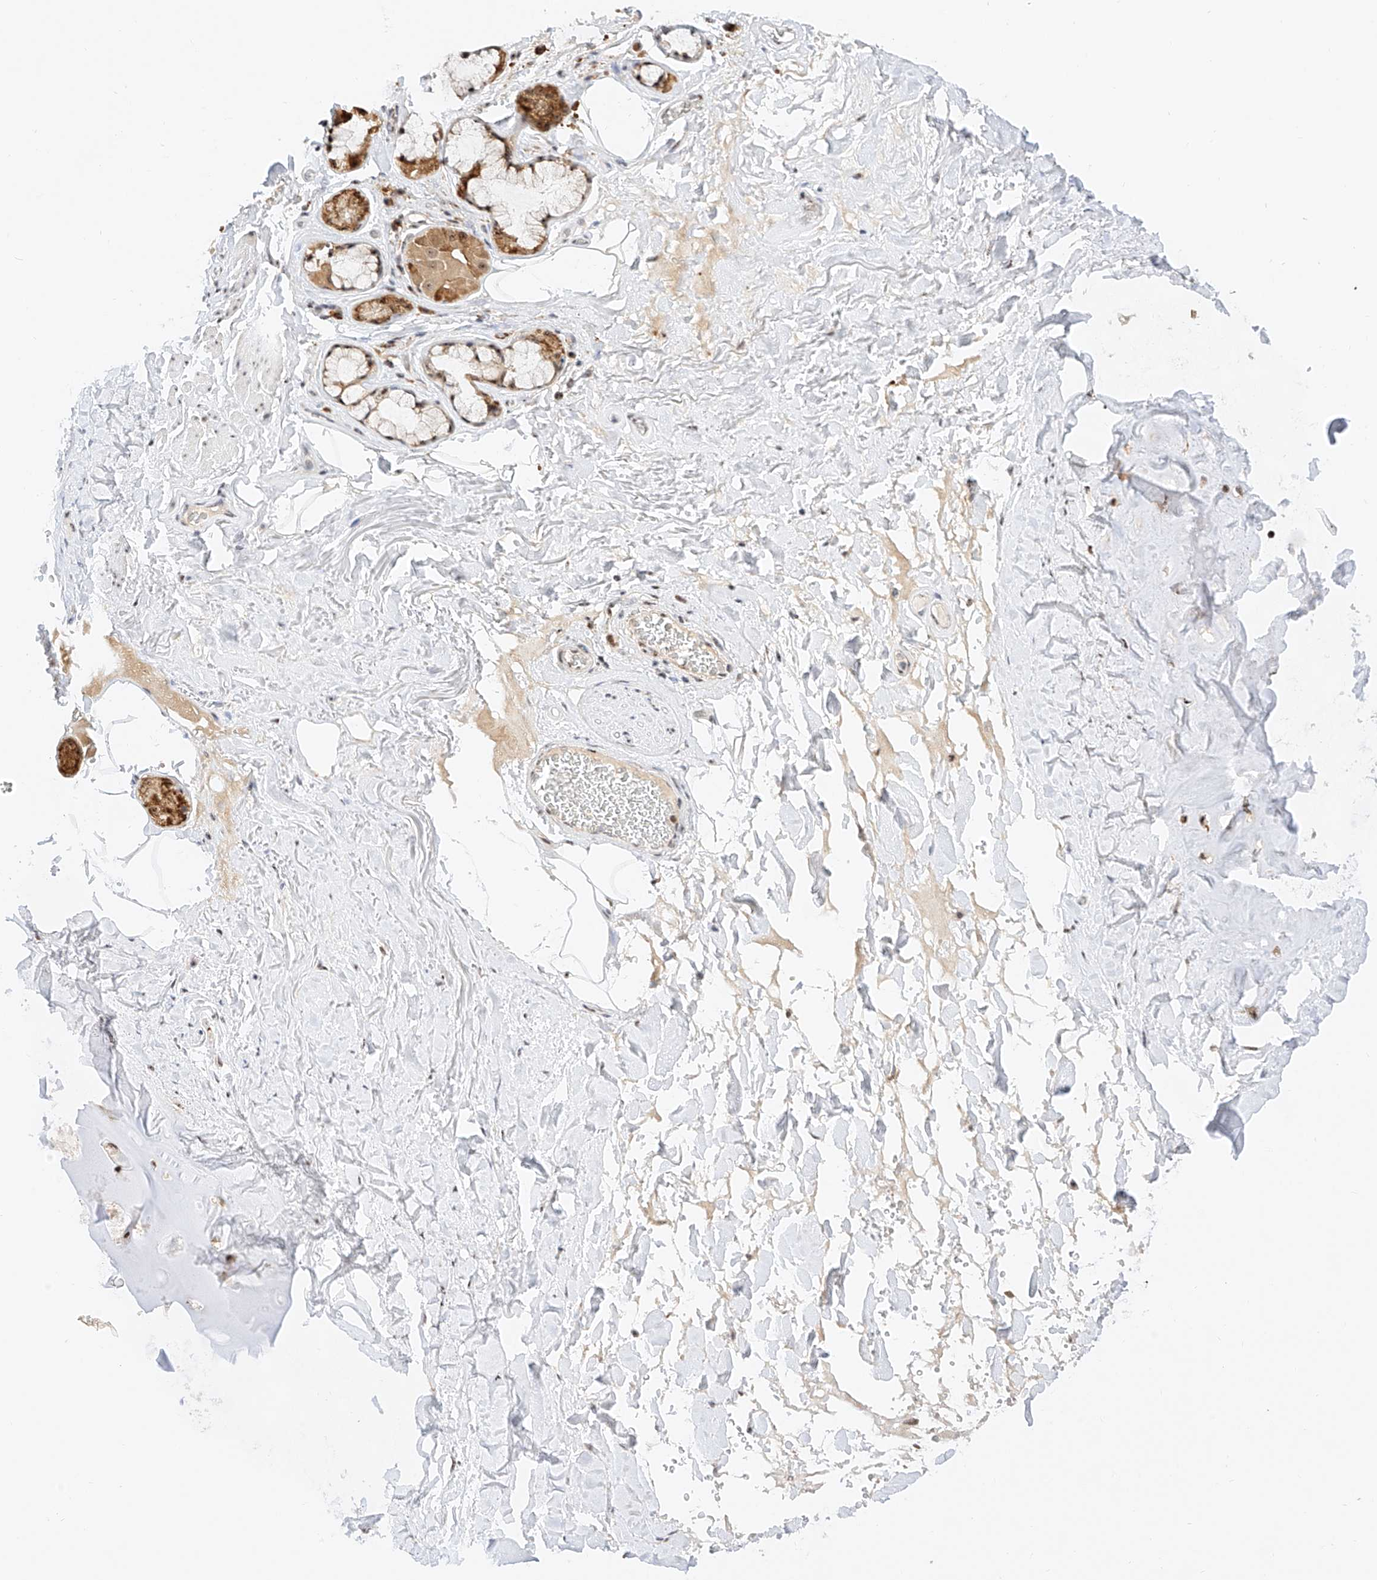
{"staining": {"intensity": "moderate", "quantity": "25%-75%", "location": "nuclear"}, "tissue": "adipose tissue", "cell_type": "Adipocytes", "image_type": "normal", "snomed": [{"axis": "morphology", "description": "Normal tissue, NOS"}, {"axis": "topography", "description": "Cartilage tissue"}], "caption": "Immunohistochemistry (IHC) micrograph of benign adipose tissue stained for a protein (brown), which shows medium levels of moderate nuclear positivity in approximately 25%-75% of adipocytes.", "gene": "ATXN7L2", "patient": {"sex": "female", "age": 63}}